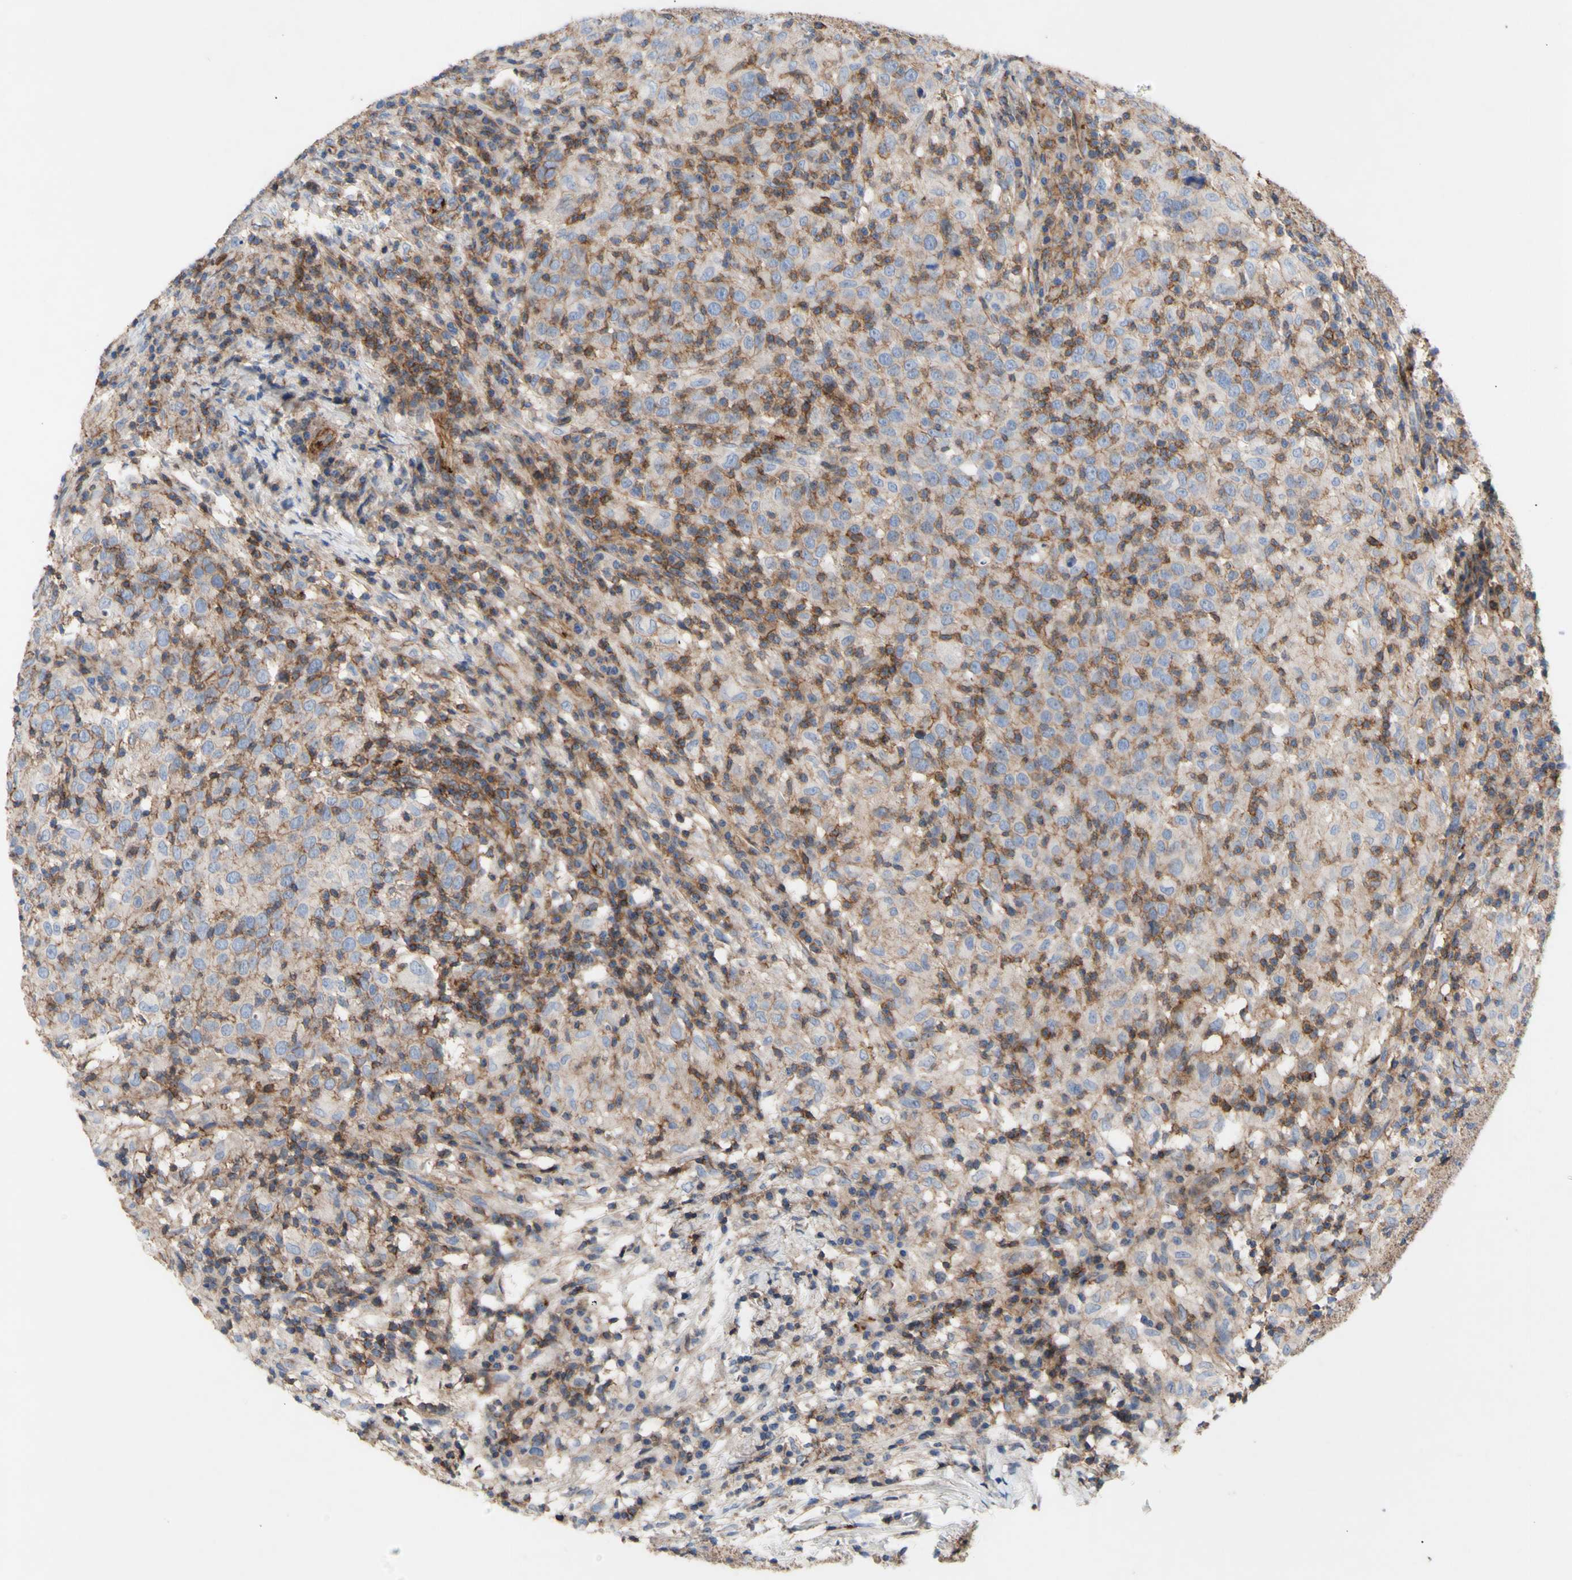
{"staining": {"intensity": "strong", "quantity": "25%-75%", "location": "cytoplasmic/membranous"}, "tissue": "head and neck cancer", "cell_type": "Tumor cells", "image_type": "cancer", "snomed": [{"axis": "morphology", "description": "Adenocarcinoma, NOS"}, {"axis": "topography", "description": "Salivary gland"}, {"axis": "topography", "description": "Head-Neck"}], "caption": "IHC image of human head and neck adenocarcinoma stained for a protein (brown), which exhibits high levels of strong cytoplasmic/membranous positivity in approximately 25%-75% of tumor cells.", "gene": "ATP2A3", "patient": {"sex": "female", "age": 65}}